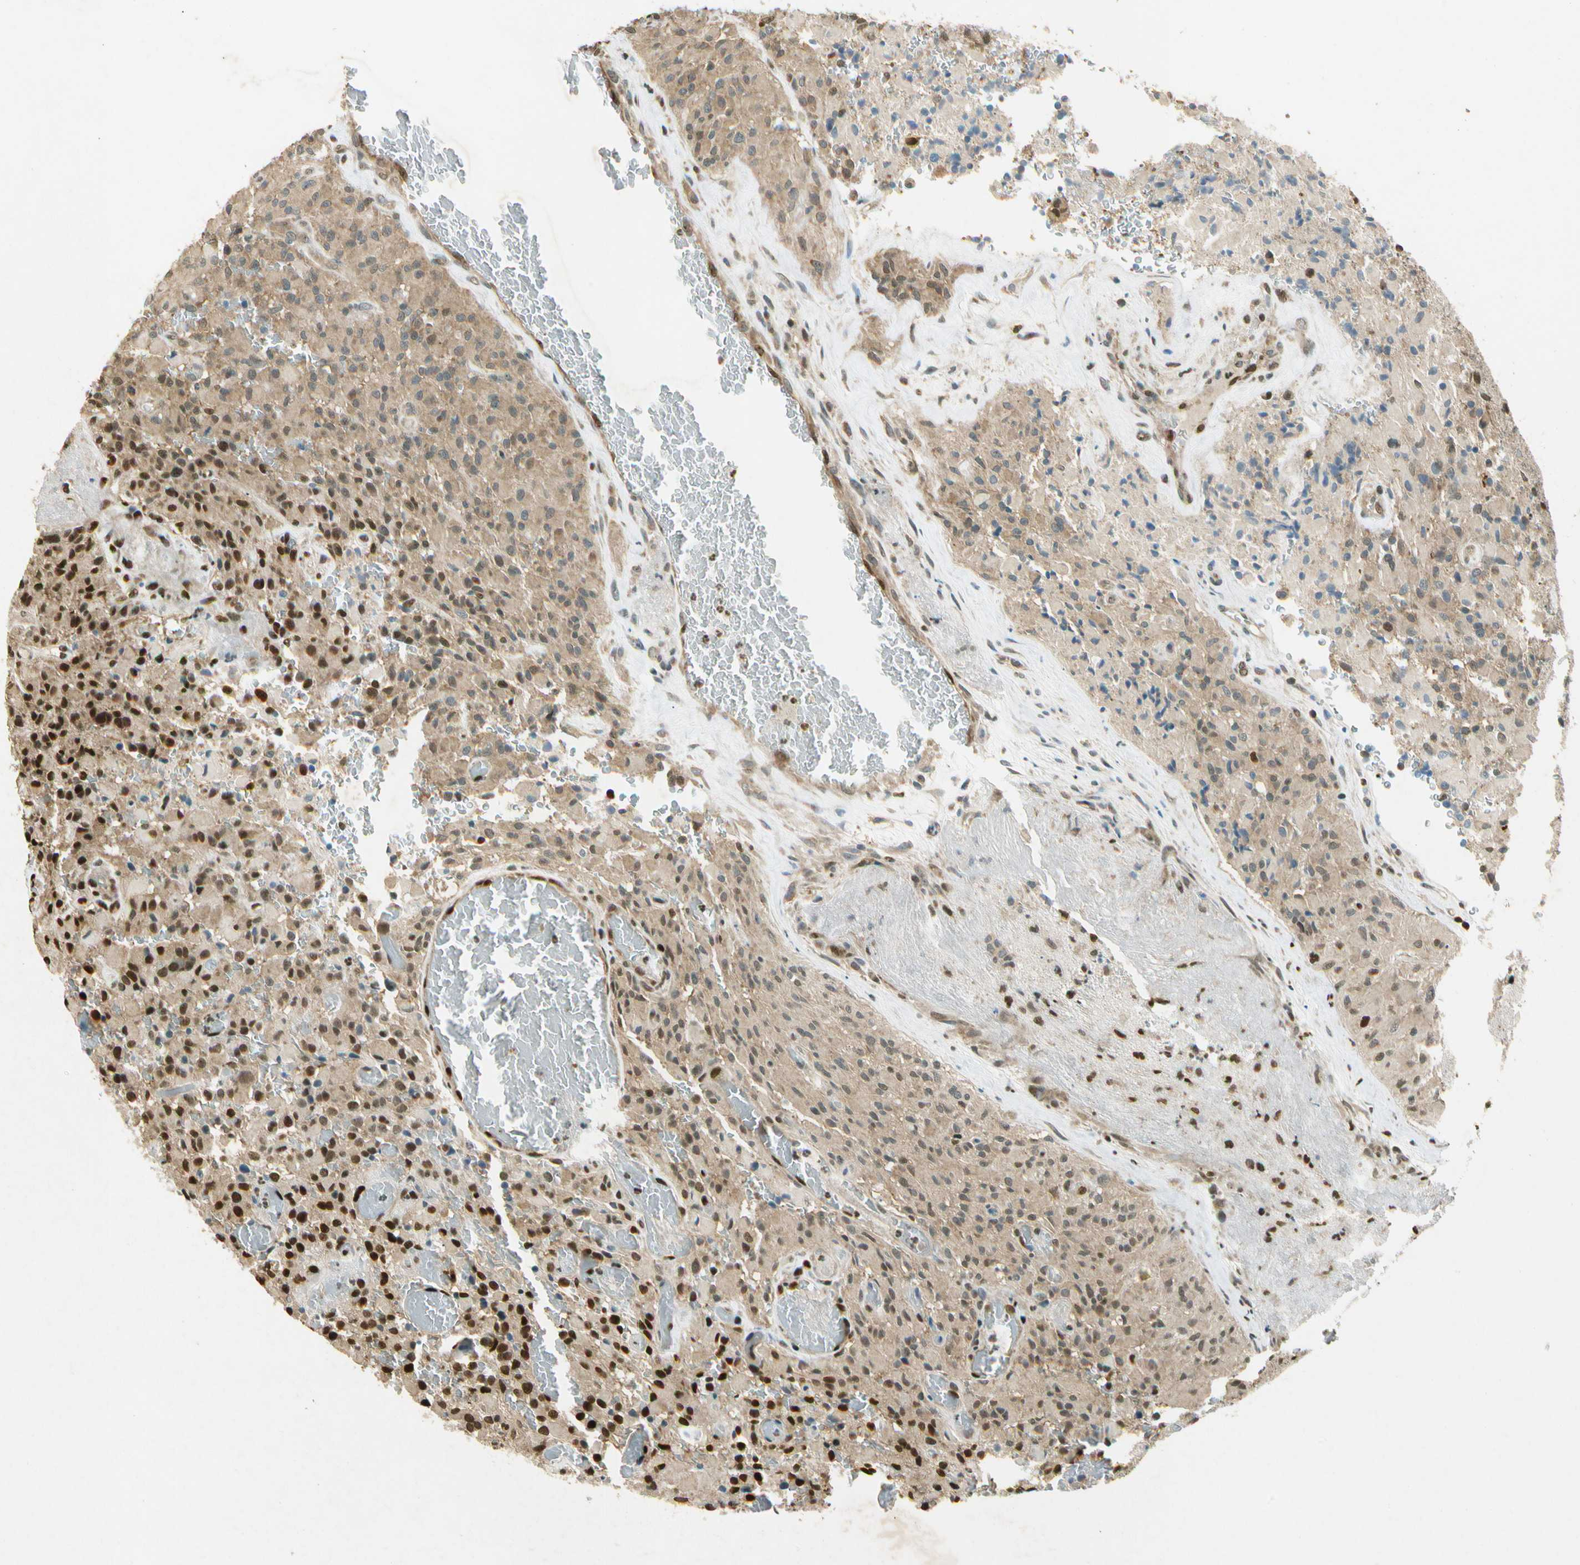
{"staining": {"intensity": "moderate", "quantity": ">75%", "location": "cytoplasmic/membranous,nuclear"}, "tissue": "glioma", "cell_type": "Tumor cells", "image_type": "cancer", "snomed": [{"axis": "morphology", "description": "Glioma, malignant, High grade"}, {"axis": "topography", "description": "Brain"}], "caption": "There is medium levels of moderate cytoplasmic/membranous and nuclear positivity in tumor cells of malignant glioma (high-grade), as demonstrated by immunohistochemical staining (brown color).", "gene": "EIF1AX", "patient": {"sex": "male", "age": 71}}